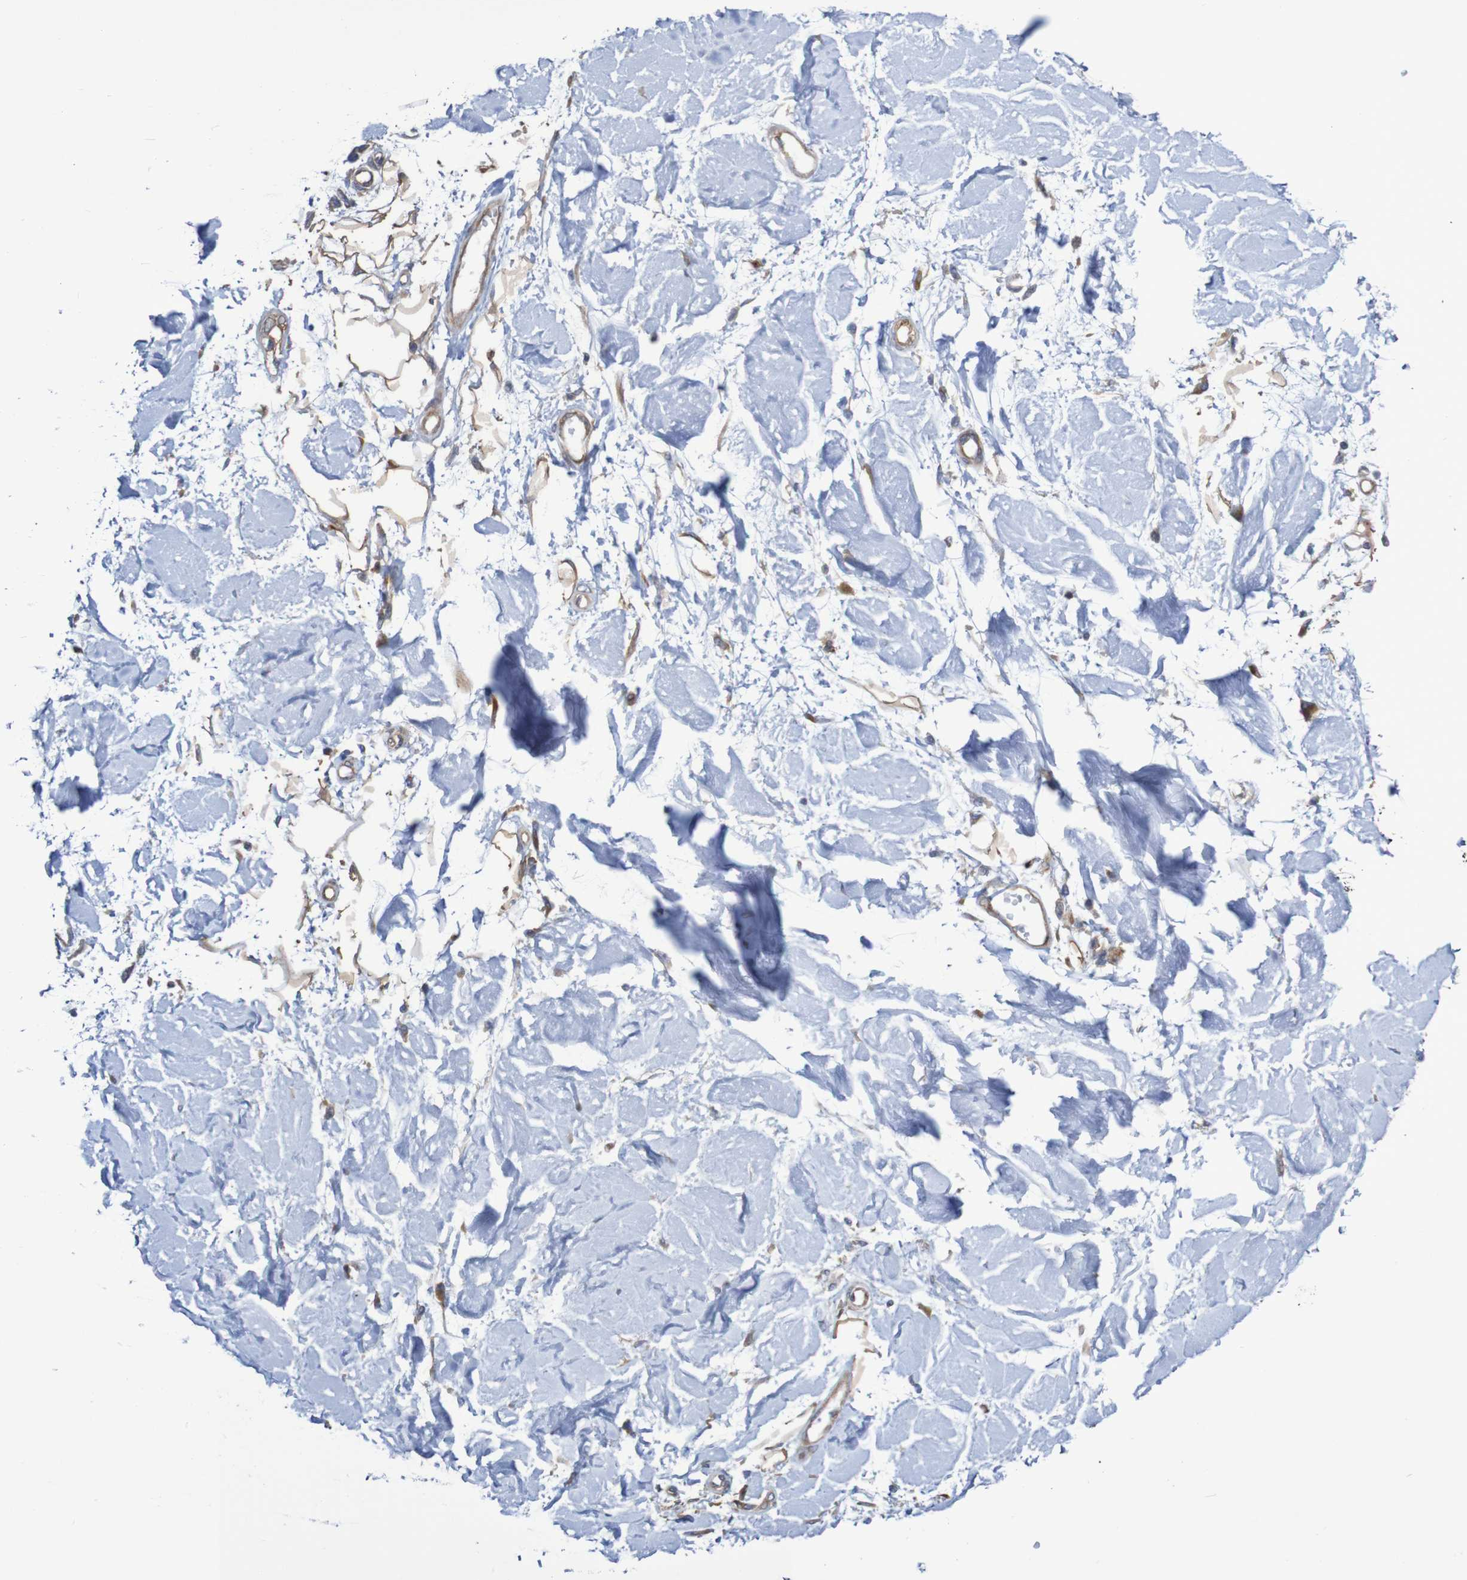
{"staining": {"intensity": "moderate", "quantity": ">75%", "location": "cytoplasmic/membranous"}, "tissue": "adipose tissue", "cell_type": "Adipocytes", "image_type": "normal", "snomed": [{"axis": "morphology", "description": "Squamous cell carcinoma, NOS"}, {"axis": "topography", "description": "Skin"}], "caption": "Moderate cytoplasmic/membranous expression for a protein is identified in about >75% of adipocytes of benign adipose tissue using immunohistochemistry.", "gene": "LRRC47", "patient": {"sex": "male", "age": 83}}